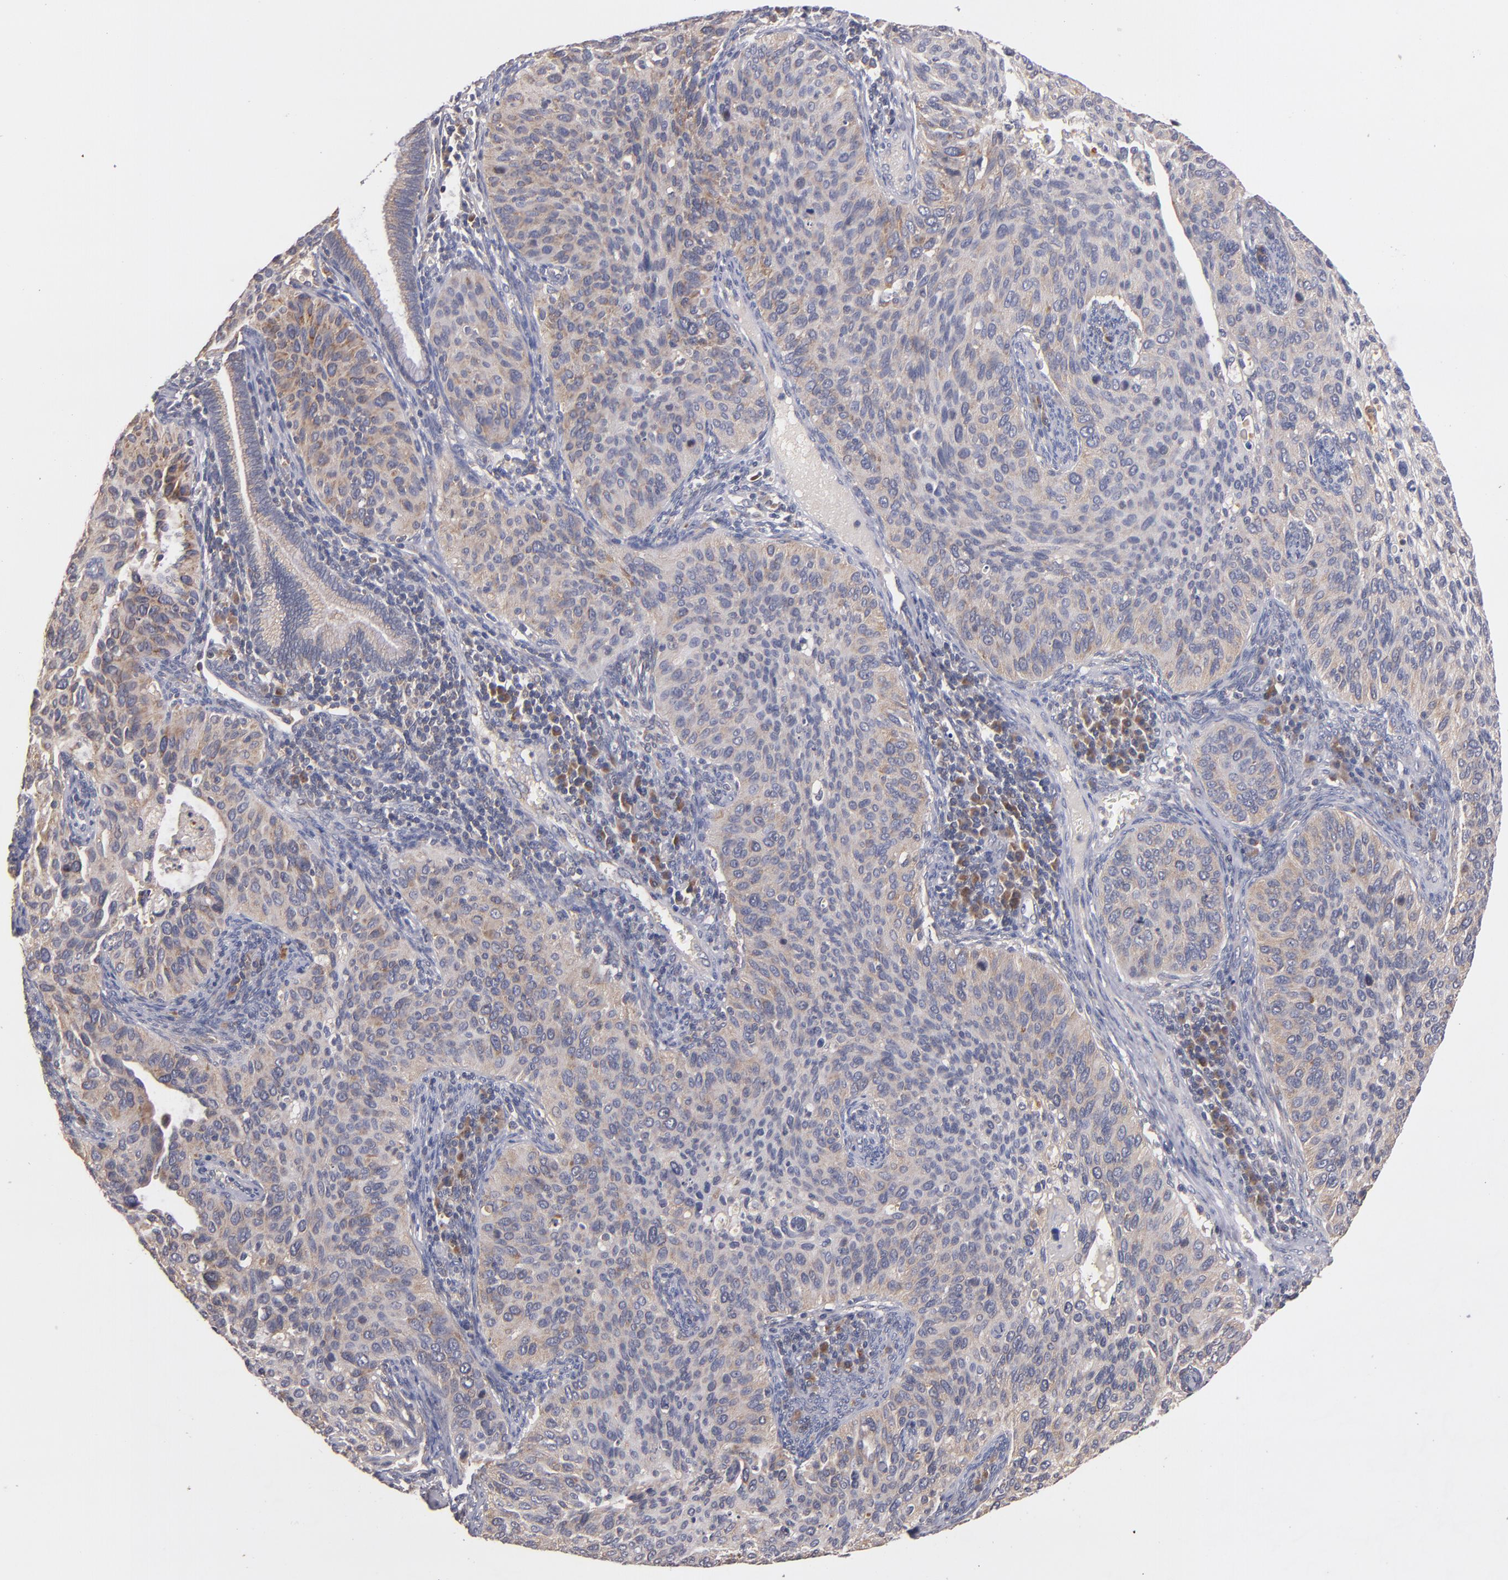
{"staining": {"intensity": "weak", "quantity": "25%-75%", "location": "cytoplasmic/membranous"}, "tissue": "cervical cancer", "cell_type": "Tumor cells", "image_type": "cancer", "snomed": [{"axis": "morphology", "description": "Adenocarcinoma, NOS"}, {"axis": "topography", "description": "Cervix"}], "caption": "Weak cytoplasmic/membranous expression for a protein is seen in approximately 25%-75% of tumor cells of cervical cancer using immunohistochemistry (IHC).", "gene": "UPF3B", "patient": {"sex": "female", "age": 29}}